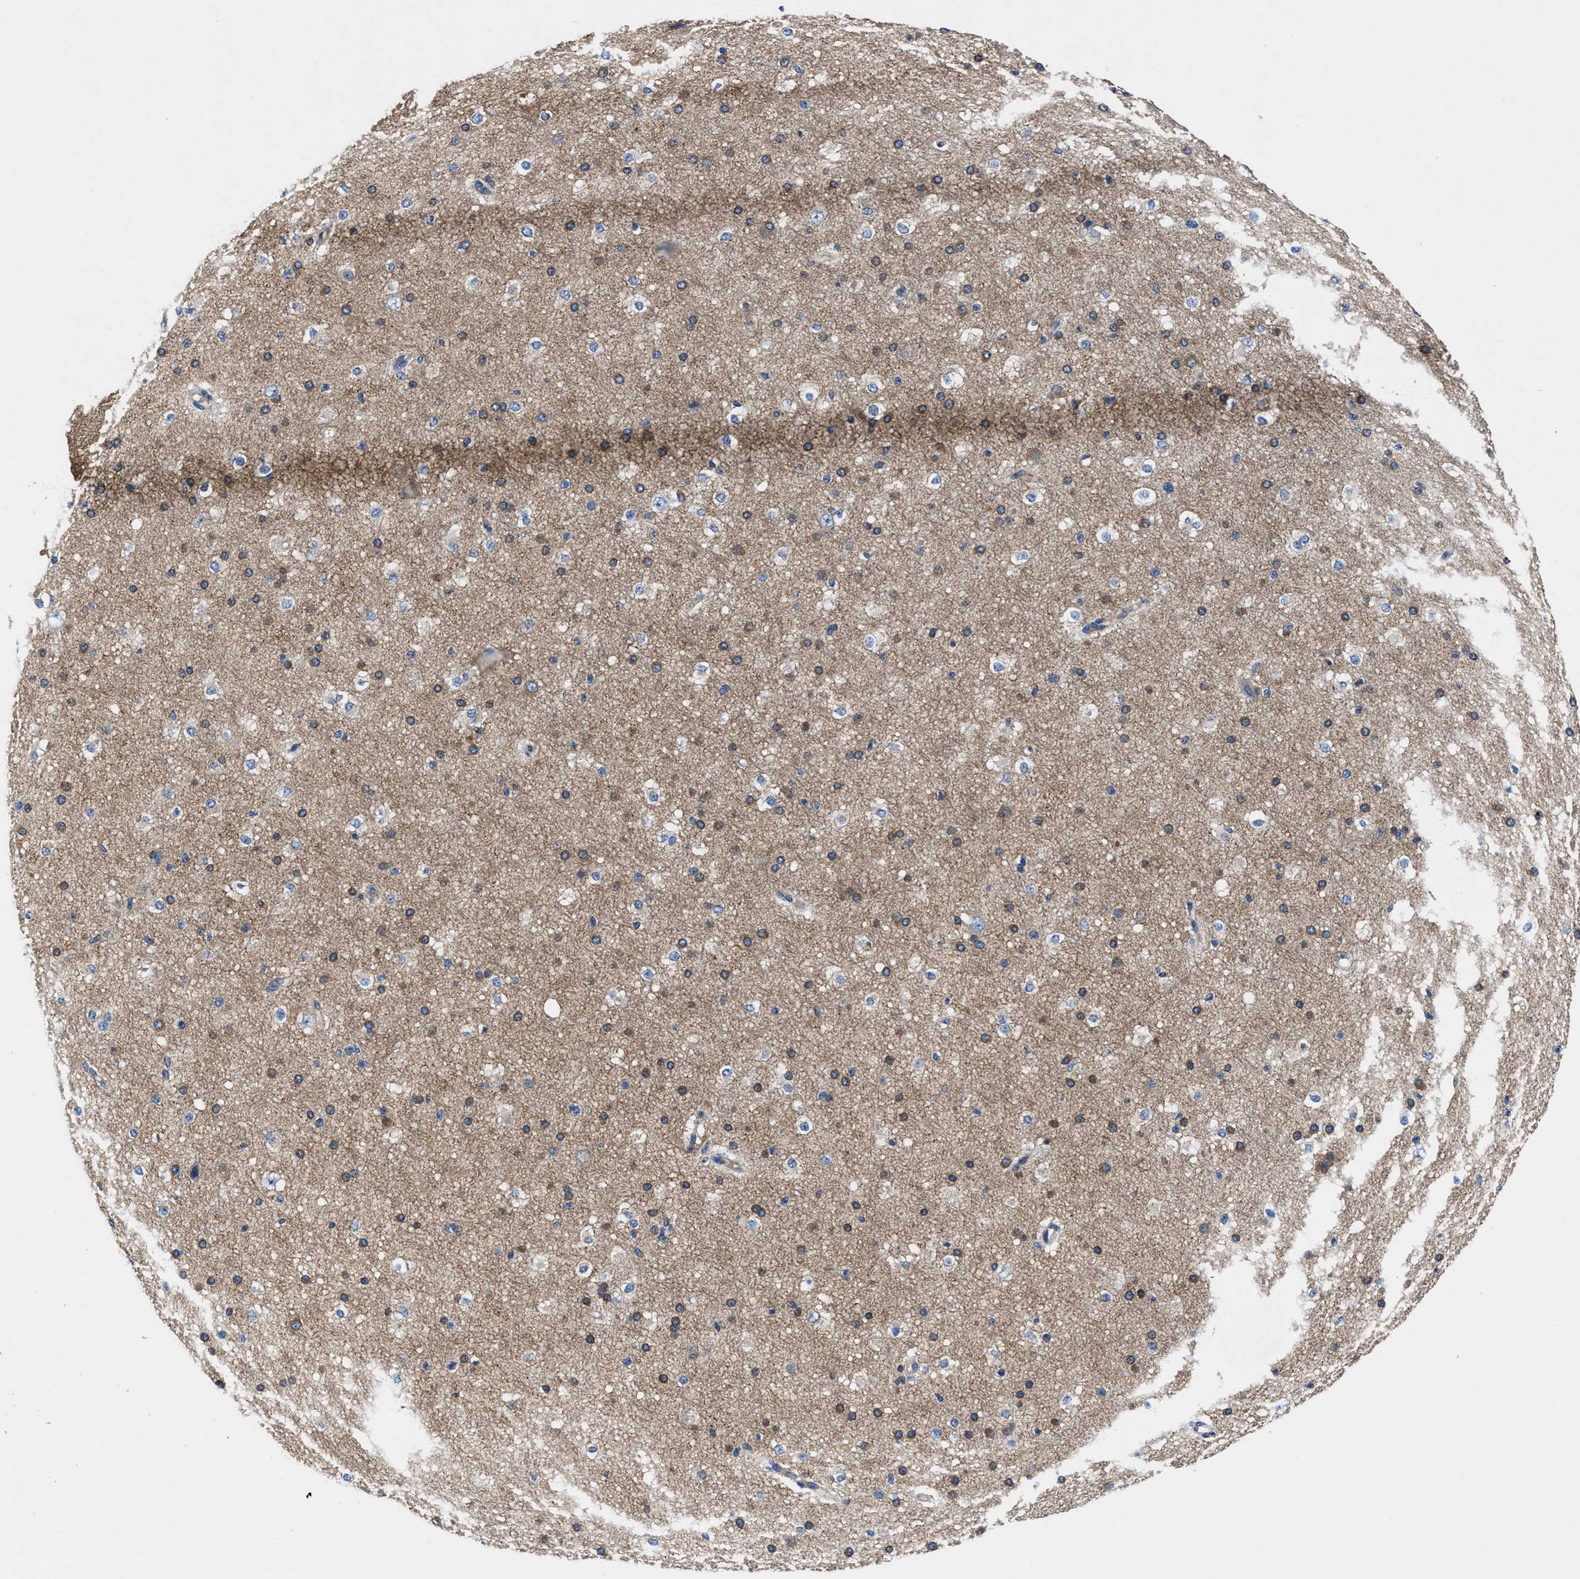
{"staining": {"intensity": "weak", "quantity": ">75%", "location": "cytoplasmic/membranous"}, "tissue": "cerebral cortex", "cell_type": "Endothelial cells", "image_type": "normal", "snomed": [{"axis": "morphology", "description": "Normal tissue, NOS"}, {"axis": "morphology", "description": "Developmental malformation"}, {"axis": "topography", "description": "Cerebral cortex"}], "caption": "IHC micrograph of benign cerebral cortex: human cerebral cortex stained using IHC exhibits low levels of weak protein expression localized specifically in the cytoplasmic/membranous of endothelial cells, appearing as a cytoplasmic/membranous brown color.", "gene": "PHLPP1", "patient": {"sex": "female", "age": 30}}